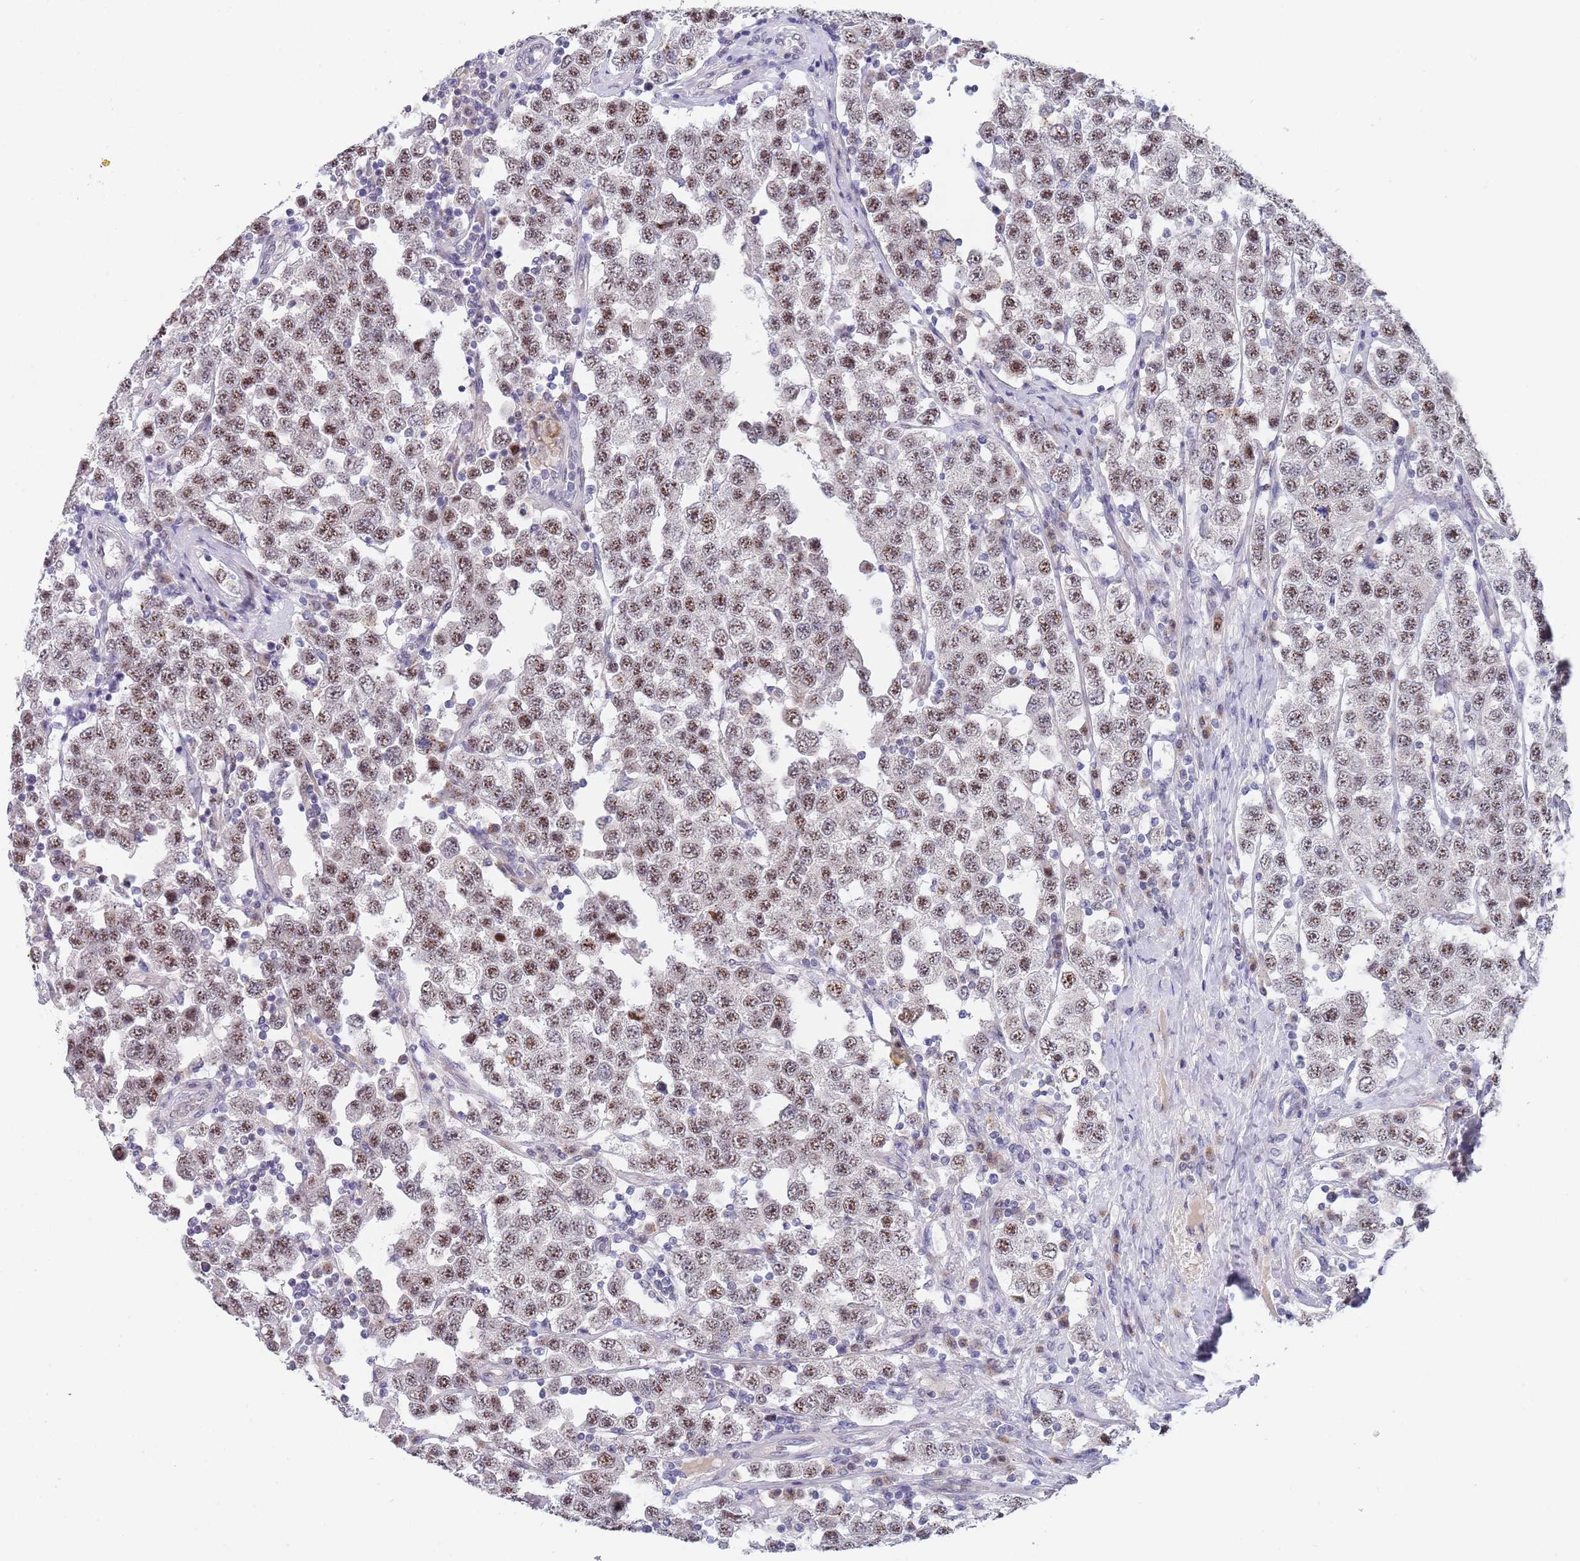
{"staining": {"intensity": "moderate", "quantity": ">75%", "location": "nuclear"}, "tissue": "testis cancer", "cell_type": "Tumor cells", "image_type": "cancer", "snomed": [{"axis": "morphology", "description": "Seminoma, NOS"}, {"axis": "topography", "description": "Testis"}], "caption": "Protein staining of testis cancer (seminoma) tissue exhibits moderate nuclear positivity in approximately >75% of tumor cells.", "gene": "PLCL2", "patient": {"sex": "male", "age": 28}}